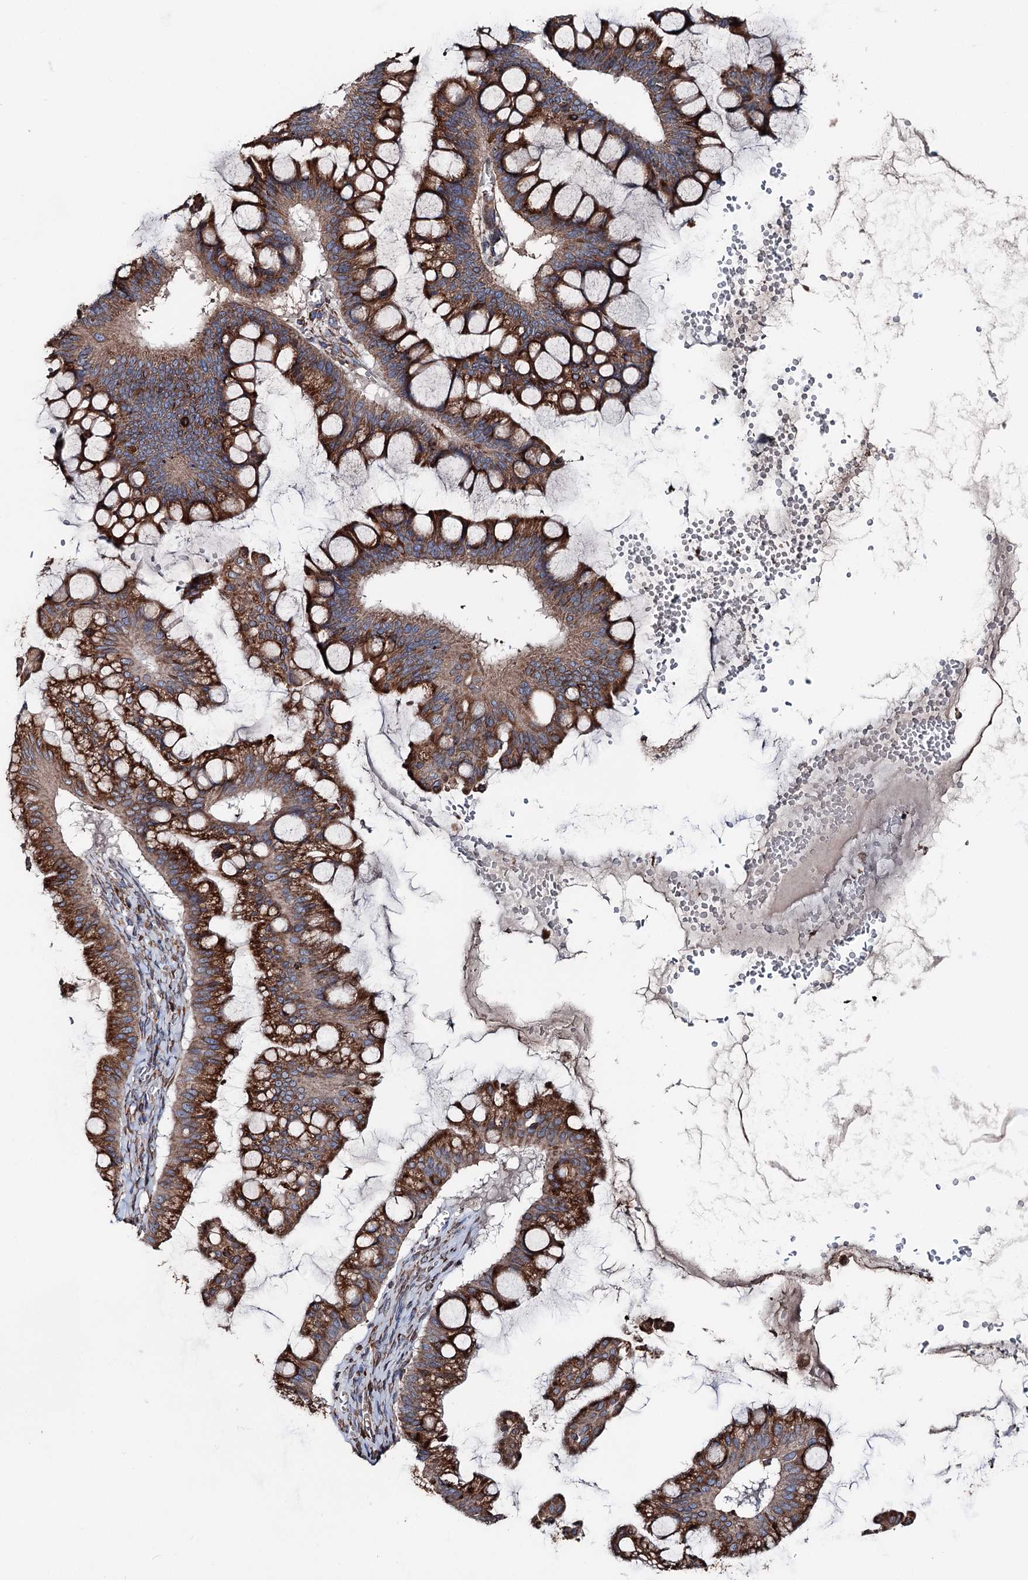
{"staining": {"intensity": "strong", "quantity": ">75%", "location": "cytoplasmic/membranous"}, "tissue": "ovarian cancer", "cell_type": "Tumor cells", "image_type": "cancer", "snomed": [{"axis": "morphology", "description": "Cystadenocarcinoma, mucinous, NOS"}, {"axis": "topography", "description": "Ovary"}], "caption": "DAB immunohistochemical staining of ovarian cancer demonstrates strong cytoplasmic/membranous protein expression in approximately >75% of tumor cells. (brown staining indicates protein expression, while blue staining denotes nuclei).", "gene": "ERP29", "patient": {"sex": "female", "age": 73}}